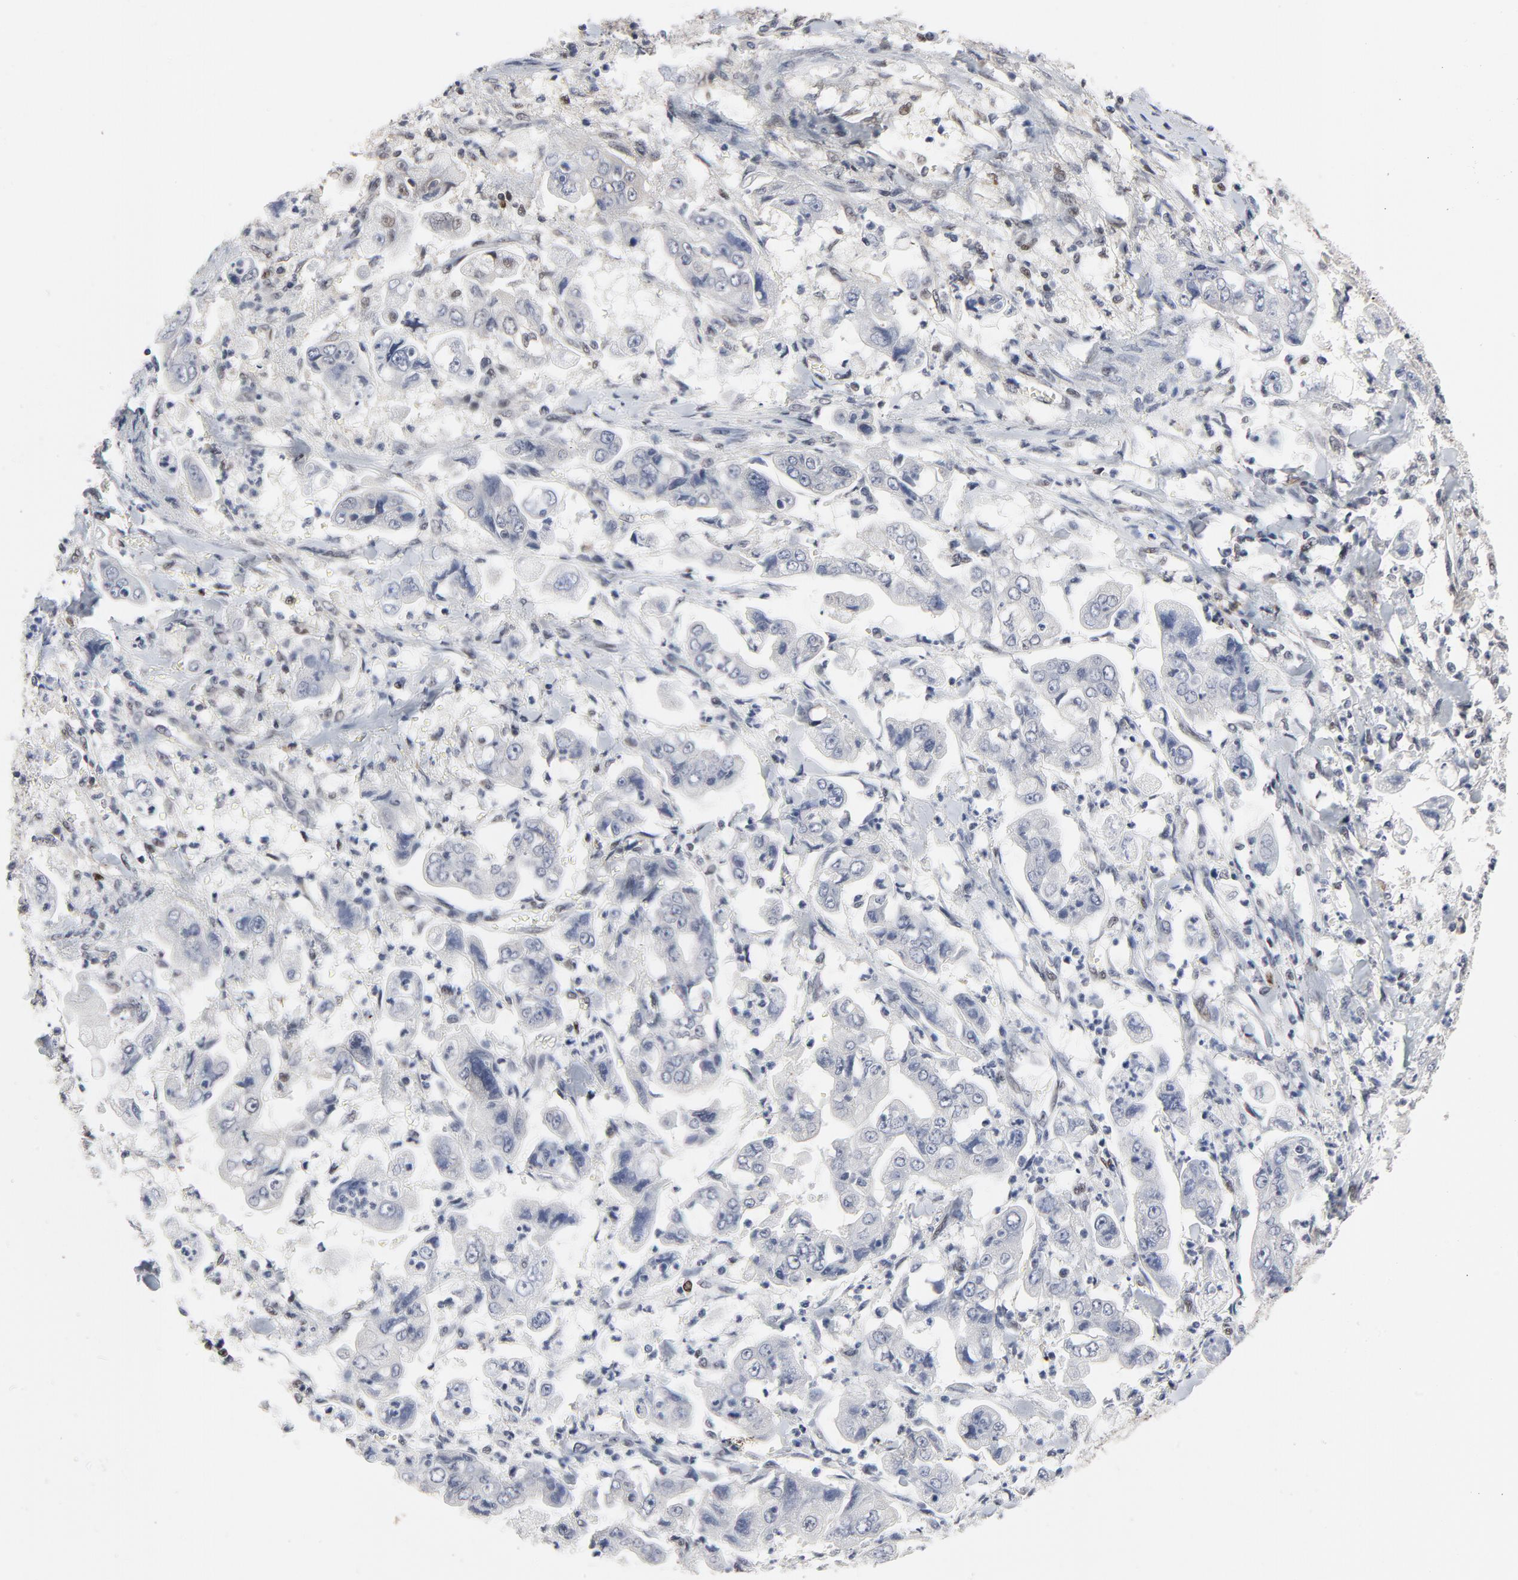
{"staining": {"intensity": "negative", "quantity": "none", "location": "none"}, "tissue": "stomach cancer", "cell_type": "Tumor cells", "image_type": "cancer", "snomed": [{"axis": "morphology", "description": "Adenocarcinoma, NOS"}, {"axis": "topography", "description": "Stomach"}], "caption": "Tumor cells show no significant positivity in stomach cancer. The staining was performed using DAB (3,3'-diaminobenzidine) to visualize the protein expression in brown, while the nuclei were stained in blue with hematoxylin (Magnification: 20x).", "gene": "NFKB1", "patient": {"sex": "male", "age": 62}}